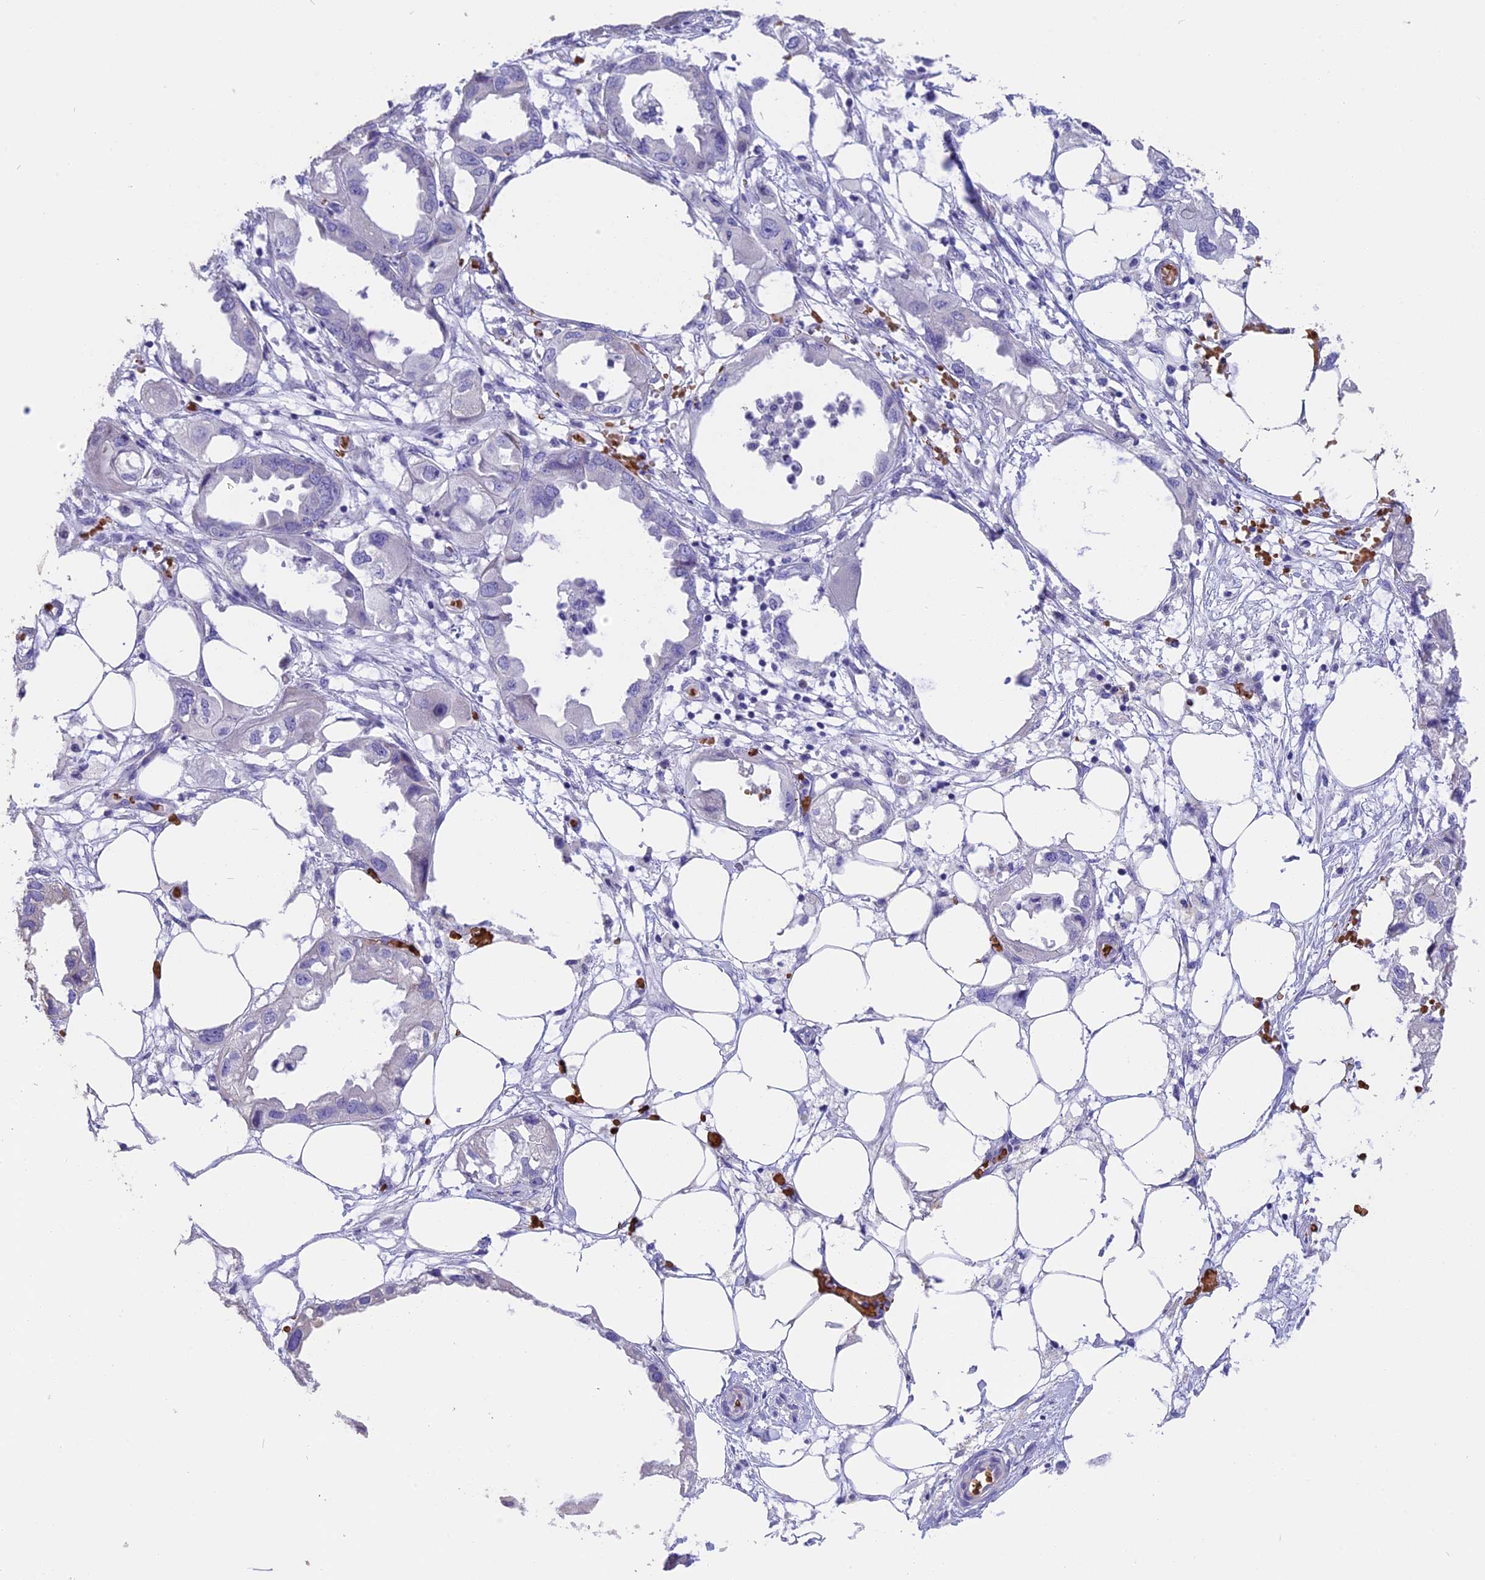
{"staining": {"intensity": "negative", "quantity": "none", "location": "none"}, "tissue": "endometrial cancer", "cell_type": "Tumor cells", "image_type": "cancer", "snomed": [{"axis": "morphology", "description": "Adenocarcinoma, NOS"}, {"axis": "morphology", "description": "Adenocarcinoma, metastatic, NOS"}, {"axis": "topography", "description": "Adipose tissue"}, {"axis": "topography", "description": "Endometrium"}], "caption": "The histopathology image displays no significant positivity in tumor cells of endometrial cancer.", "gene": "TNNC2", "patient": {"sex": "female", "age": 67}}